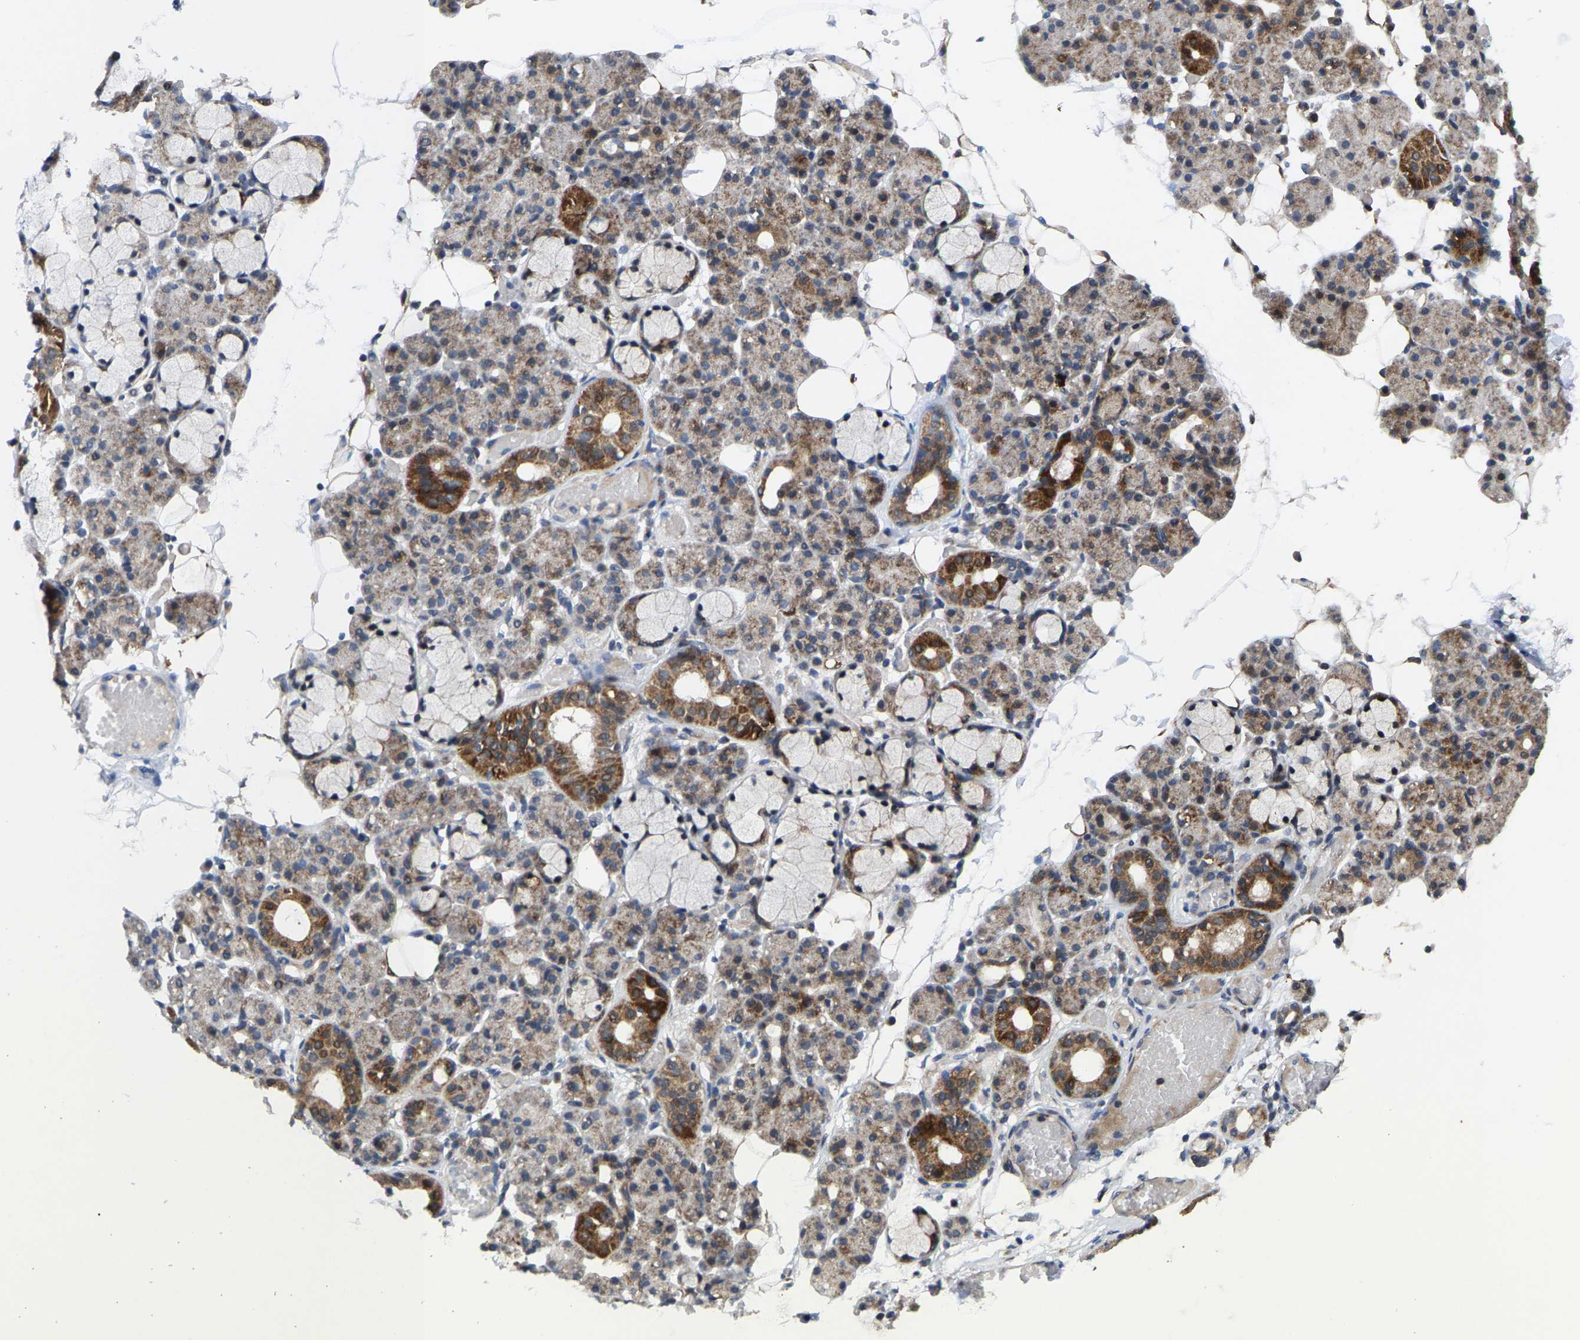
{"staining": {"intensity": "strong", "quantity": "<25%", "location": "cytoplasmic/membranous"}, "tissue": "salivary gland", "cell_type": "Glandular cells", "image_type": "normal", "snomed": [{"axis": "morphology", "description": "Normal tissue, NOS"}, {"axis": "topography", "description": "Salivary gland"}], "caption": "Protein staining by immunohistochemistry demonstrates strong cytoplasmic/membranous staining in about <25% of glandular cells in benign salivary gland. (IHC, brightfield microscopy, high magnification).", "gene": "TDRKH", "patient": {"sex": "male", "age": 63}}